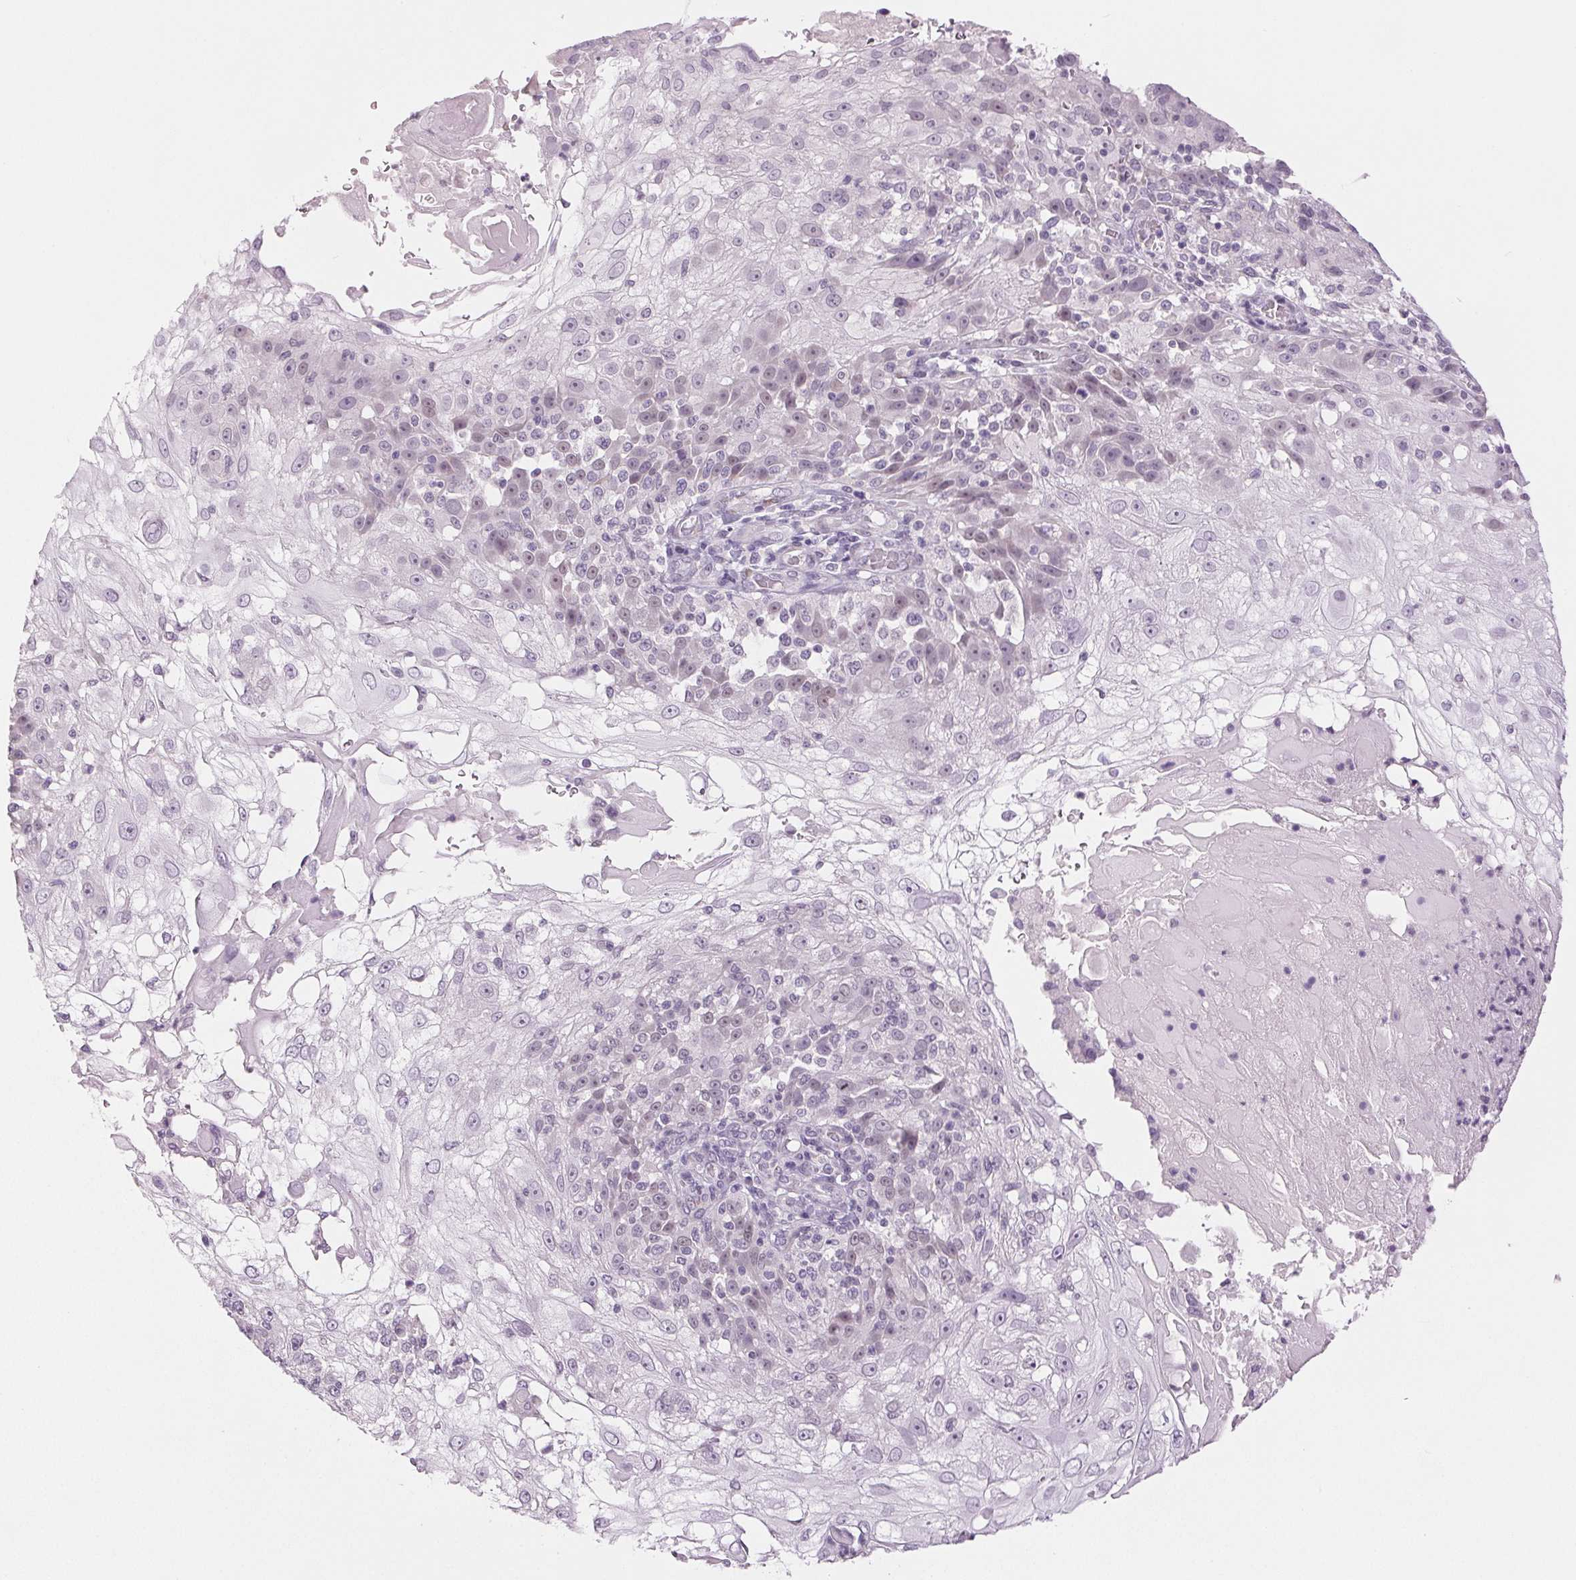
{"staining": {"intensity": "negative", "quantity": "none", "location": "none"}, "tissue": "skin cancer", "cell_type": "Tumor cells", "image_type": "cancer", "snomed": [{"axis": "morphology", "description": "Normal tissue, NOS"}, {"axis": "morphology", "description": "Squamous cell carcinoma, NOS"}, {"axis": "topography", "description": "Skin"}], "caption": "The micrograph exhibits no significant positivity in tumor cells of skin cancer (squamous cell carcinoma).", "gene": "DNAJC6", "patient": {"sex": "female", "age": 83}}